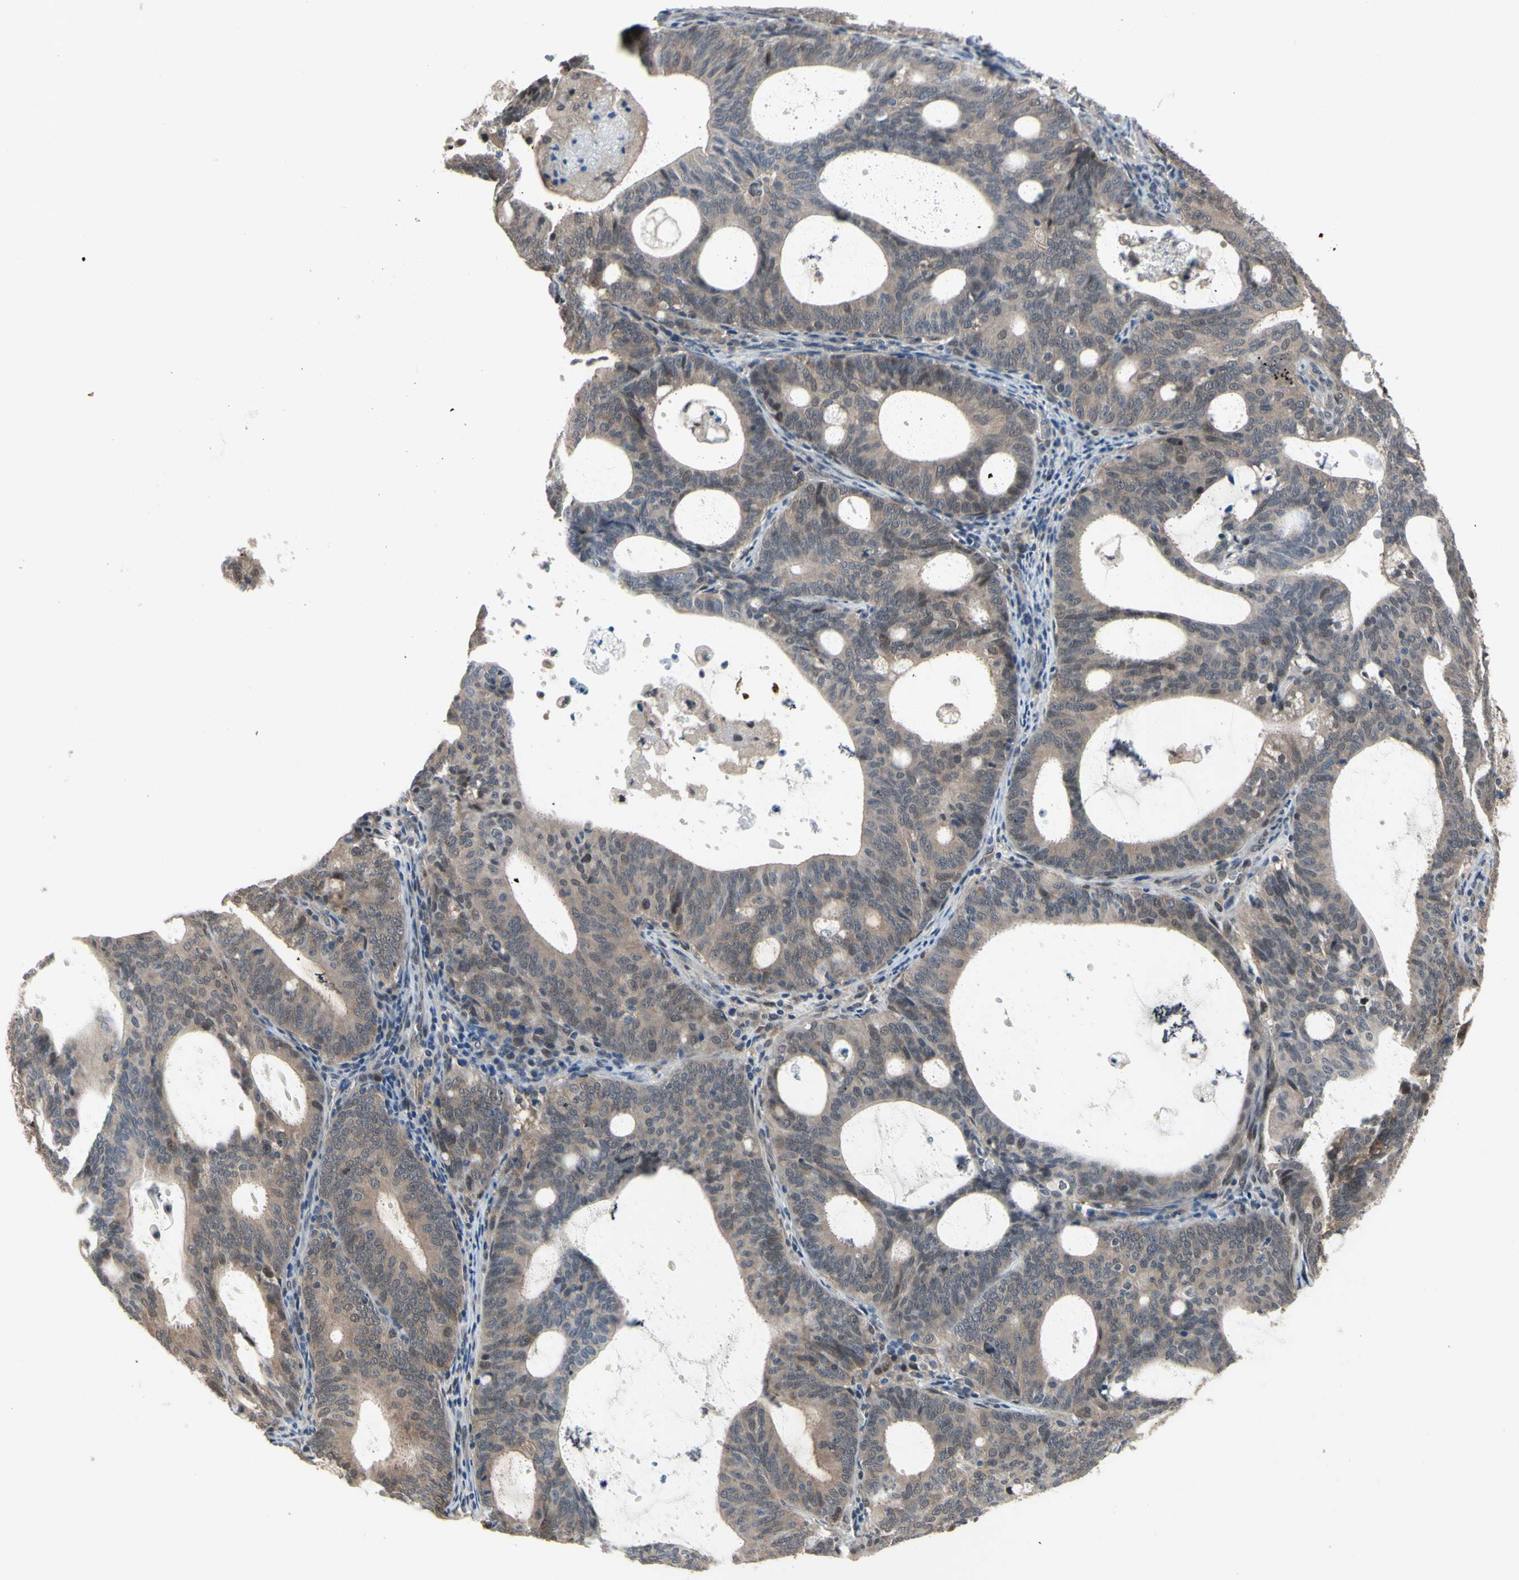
{"staining": {"intensity": "weak", "quantity": ">75%", "location": "cytoplasmic/membranous"}, "tissue": "endometrial cancer", "cell_type": "Tumor cells", "image_type": "cancer", "snomed": [{"axis": "morphology", "description": "Adenocarcinoma, NOS"}, {"axis": "topography", "description": "Uterus"}], "caption": "Weak cytoplasmic/membranous staining is seen in approximately >75% of tumor cells in endometrial adenocarcinoma.", "gene": "HSPA4", "patient": {"sex": "female", "age": 83}}